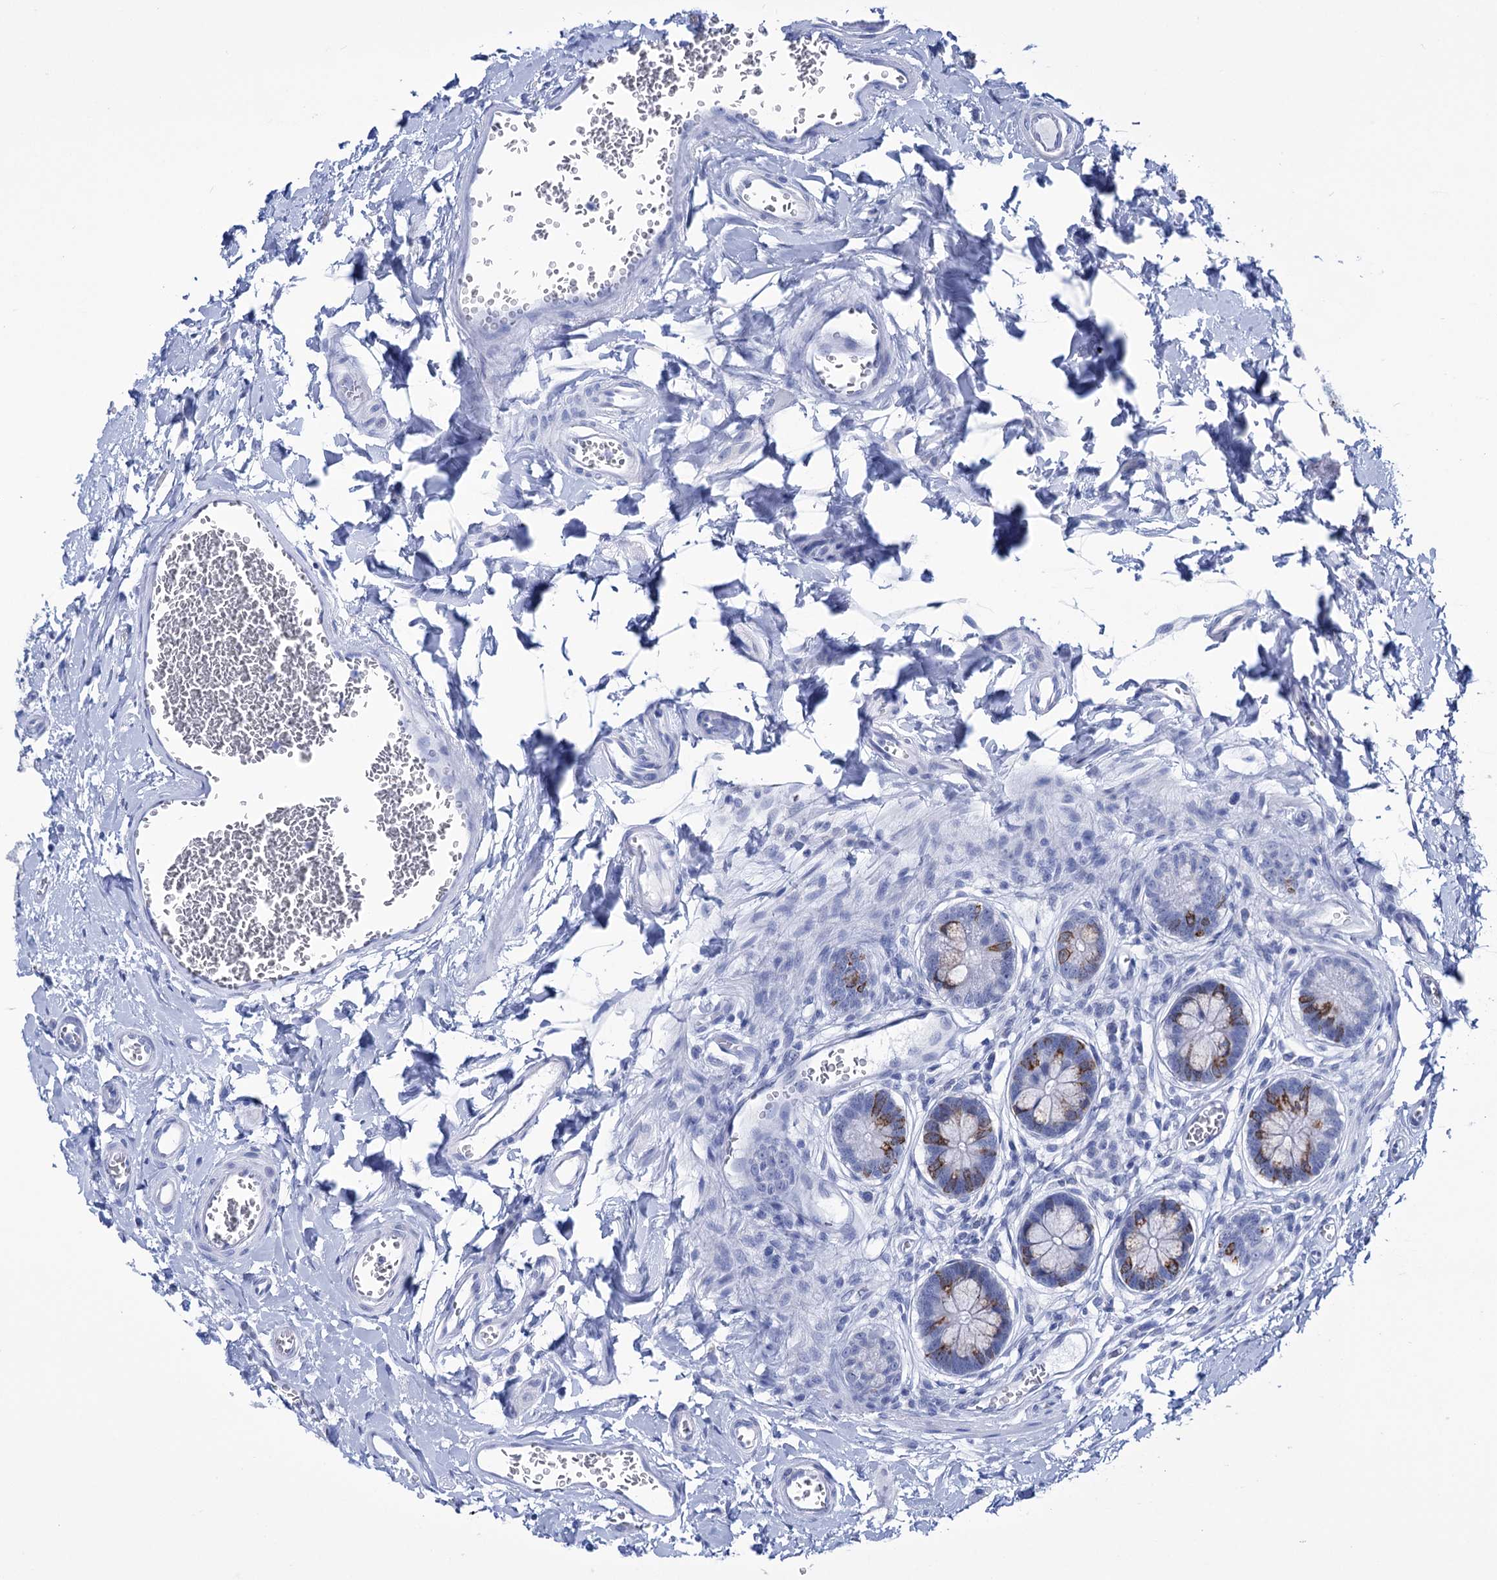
{"staining": {"intensity": "strong", "quantity": "<25%", "location": "cytoplasmic/membranous"}, "tissue": "small intestine", "cell_type": "Glandular cells", "image_type": "normal", "snomed": [{"axis": "morphology", "description": "Normal tissue, NOS"}, {"axis": "topography", "description": "Small intestine"}], "caption": "A high-resolution image shows immunohistochemistry staining of unremarkable small intestine, which demonstrates strong cytoplasmic/membranous staining in approximately <25% of glandular cells.", "gene": "FBXW12", "patient": {"sex": "male", "age": 52}}